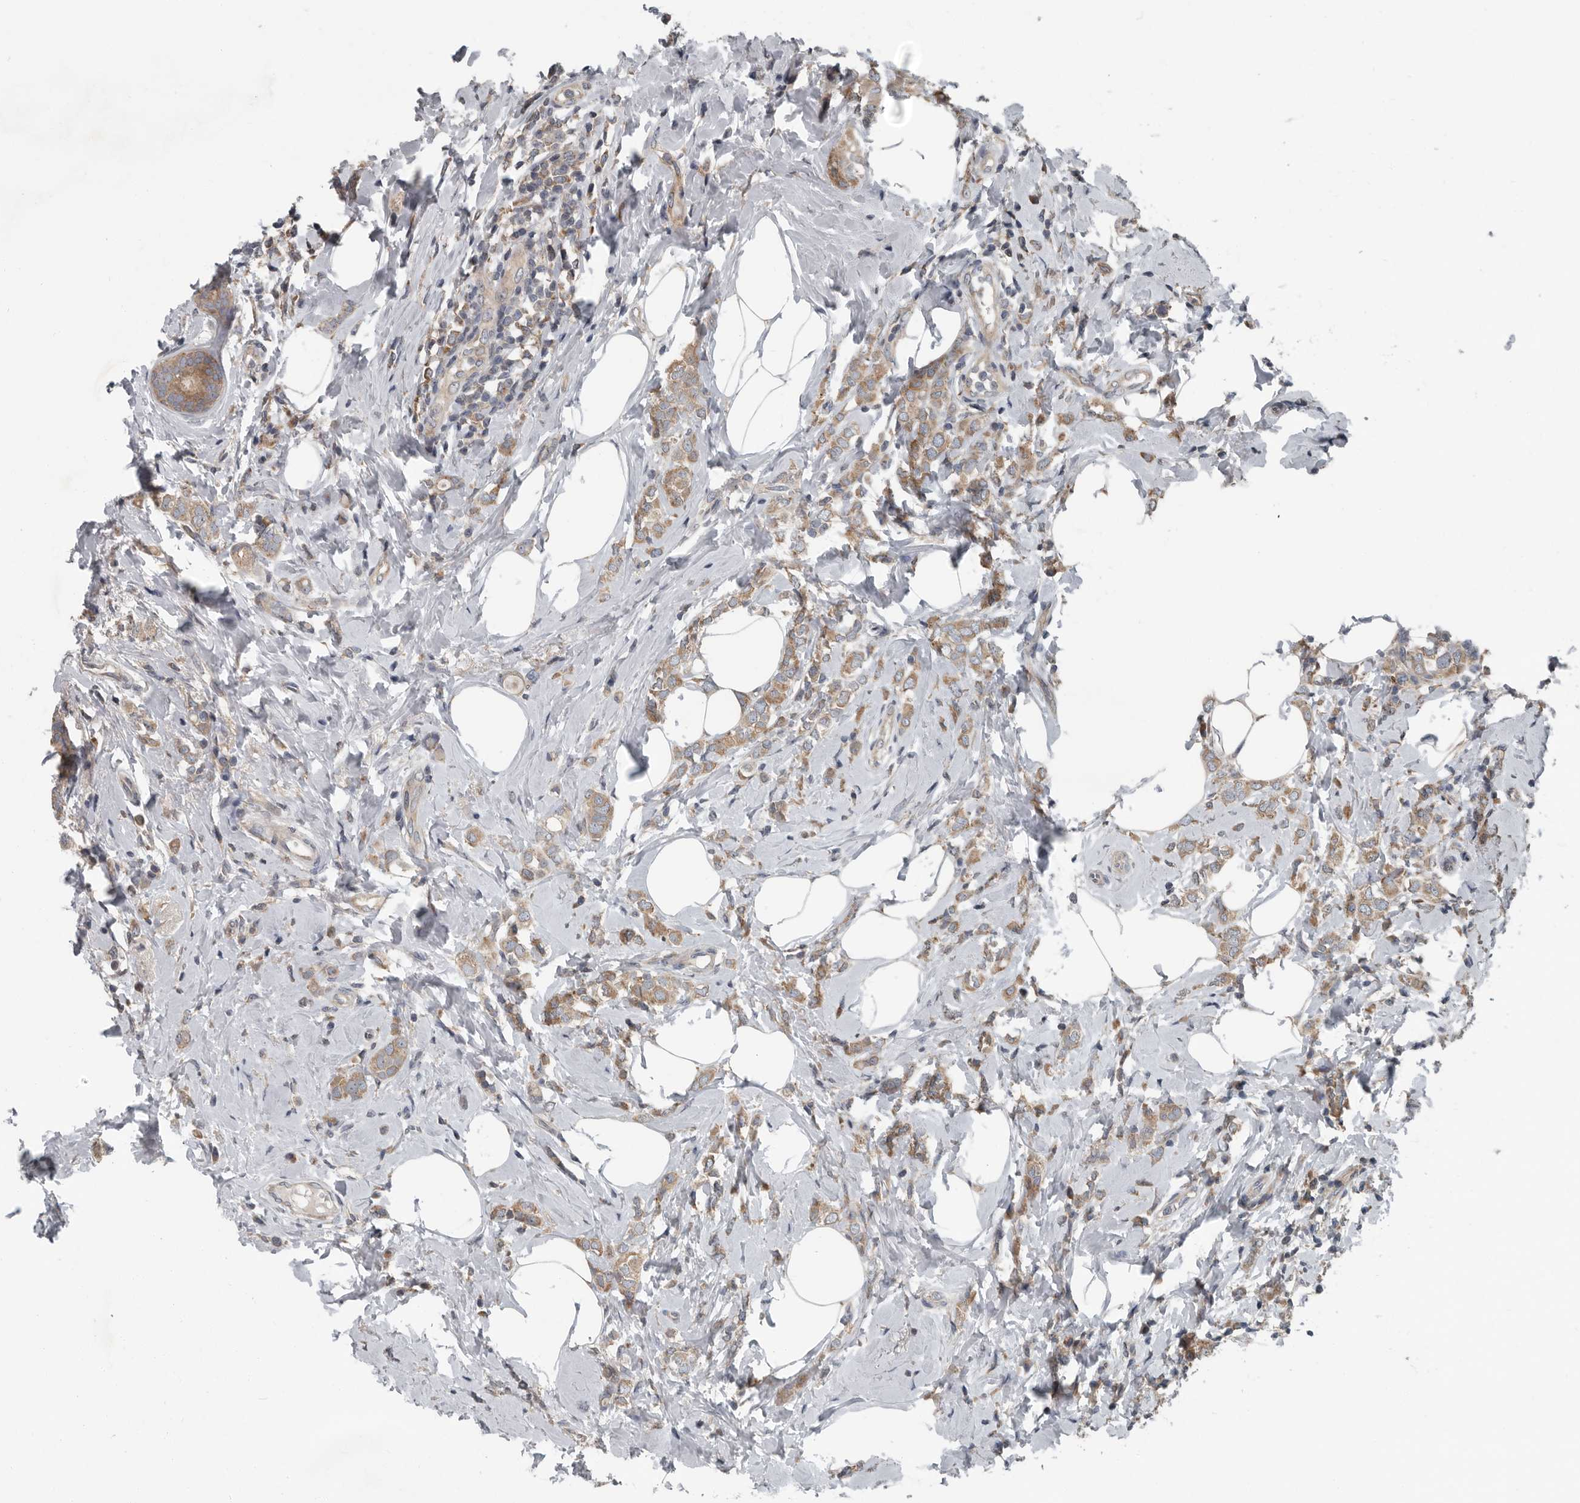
{"staining": {"intensity": "moderate", "quantity": ">75%", "location": "cytoplasmic/membranous"}, "tissue": "breast cancer", "cell_type": "Tumor cells", "image_type": "cancer", "snomed": [{"axis": "morphology", "description": "Lobular carcinoma"}, {"axis": "topography", "description": "Breast"}], "caption": "Immunohistochemical staining of human lobular carcinoma (breast) exhibits medium levels of moderate cytoplasmic/membranous protein staining in about >75% of tumor cells.", "gene": "TMEM199", "patient": {"sex": "female", "age": 47}}